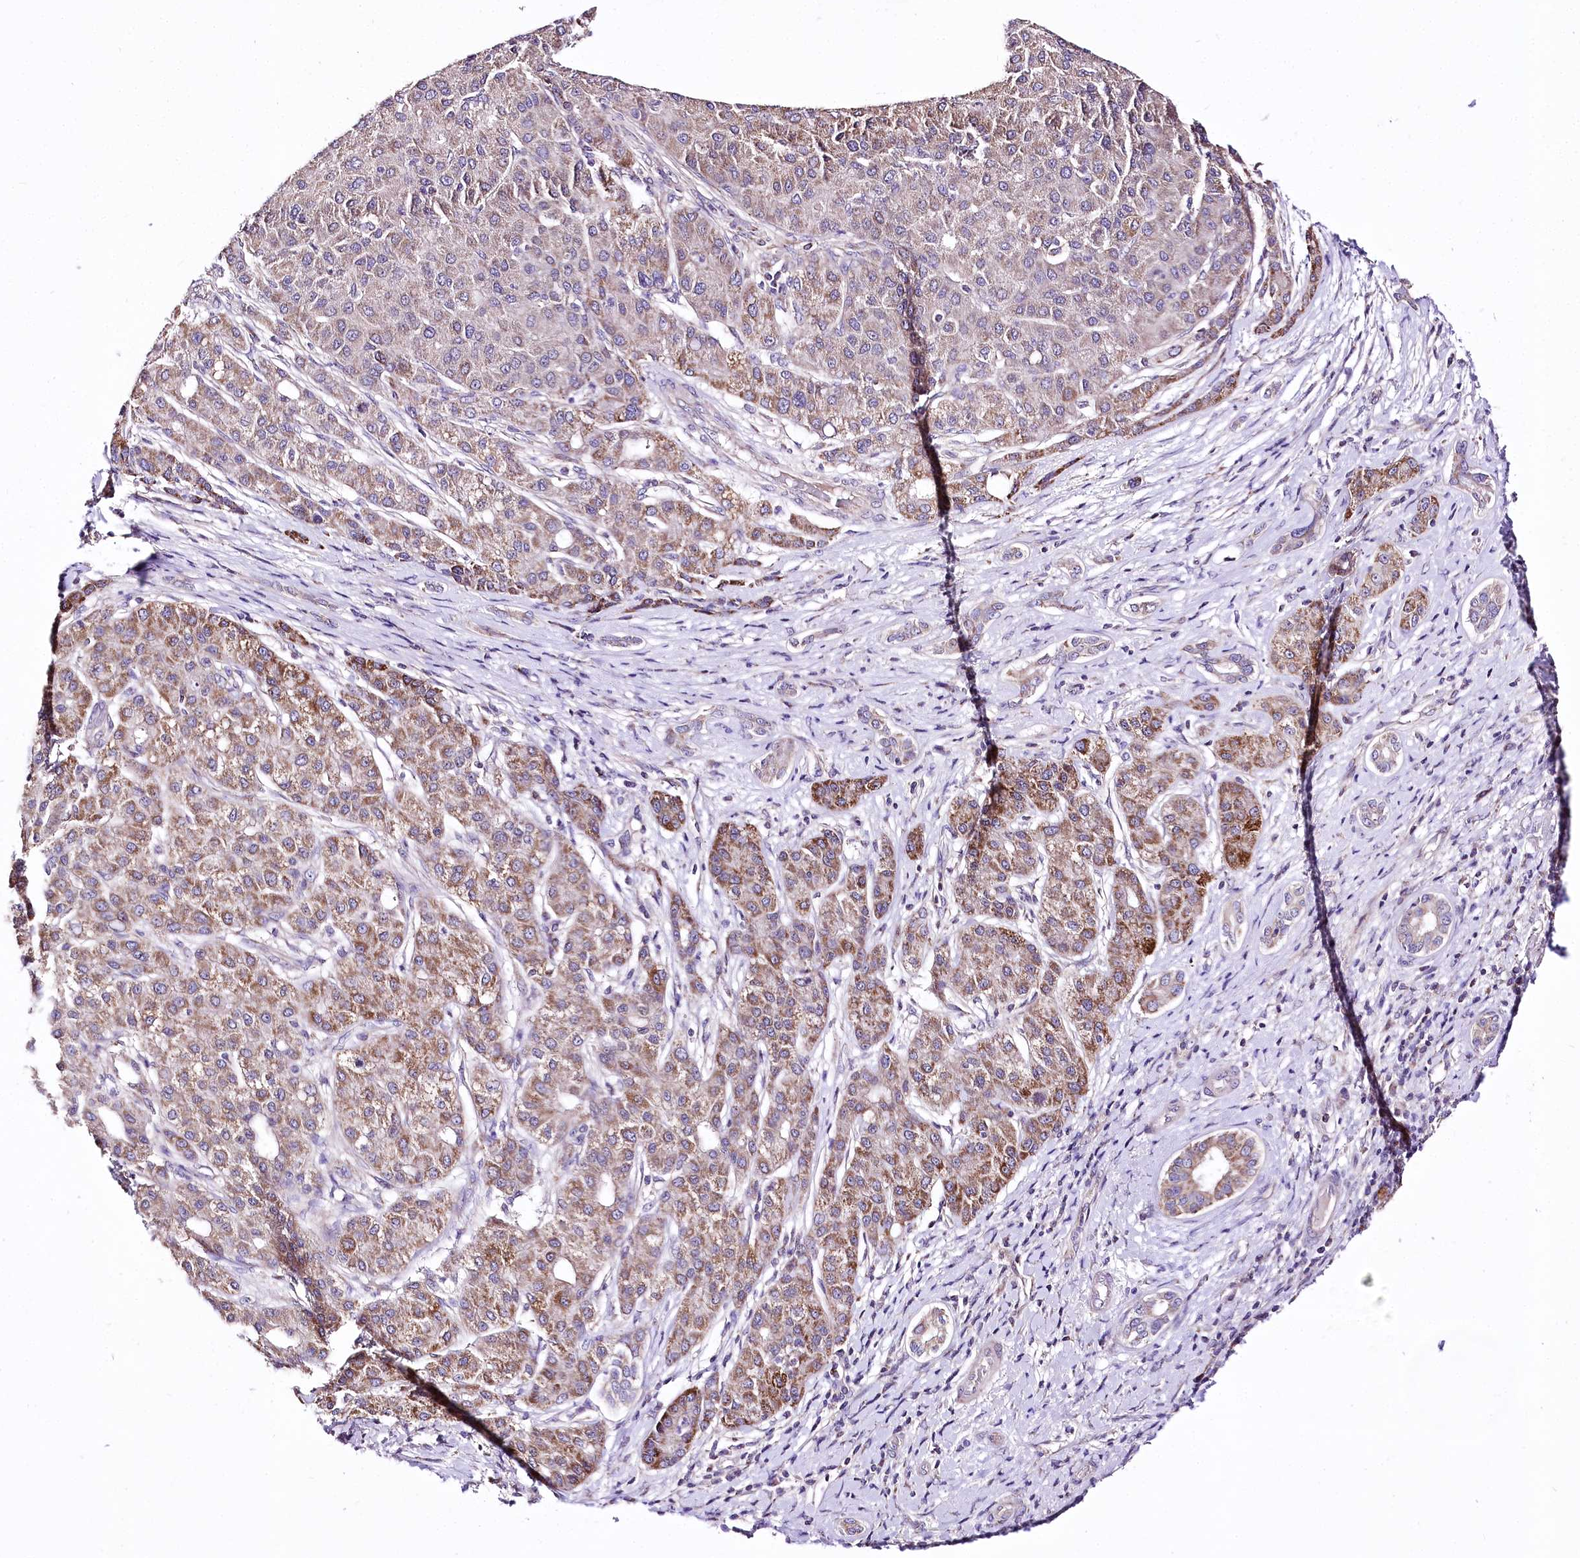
{"staining": {"intensity": "moderate", "quantity": ">75%", "location": "cytoplasmic/membranous"}, "tissue": "liver cancer", "cell_type": "Tumor cells", "image_type": "cancer", "snomed": [{"axis": "morphology", "description": "Carcinoma, Hepatocellular, NOS"}, {"axis": "topography", "description": "Liver"}], "caption": "Protein expression analysis of liver hepatocellular carcinoma demonstrates moderate cytoplasmic/membranous positivity in approximately >75% of tumor cells.", "gene": "ATE1", "patient": {"sex": "male", "age": 65}}